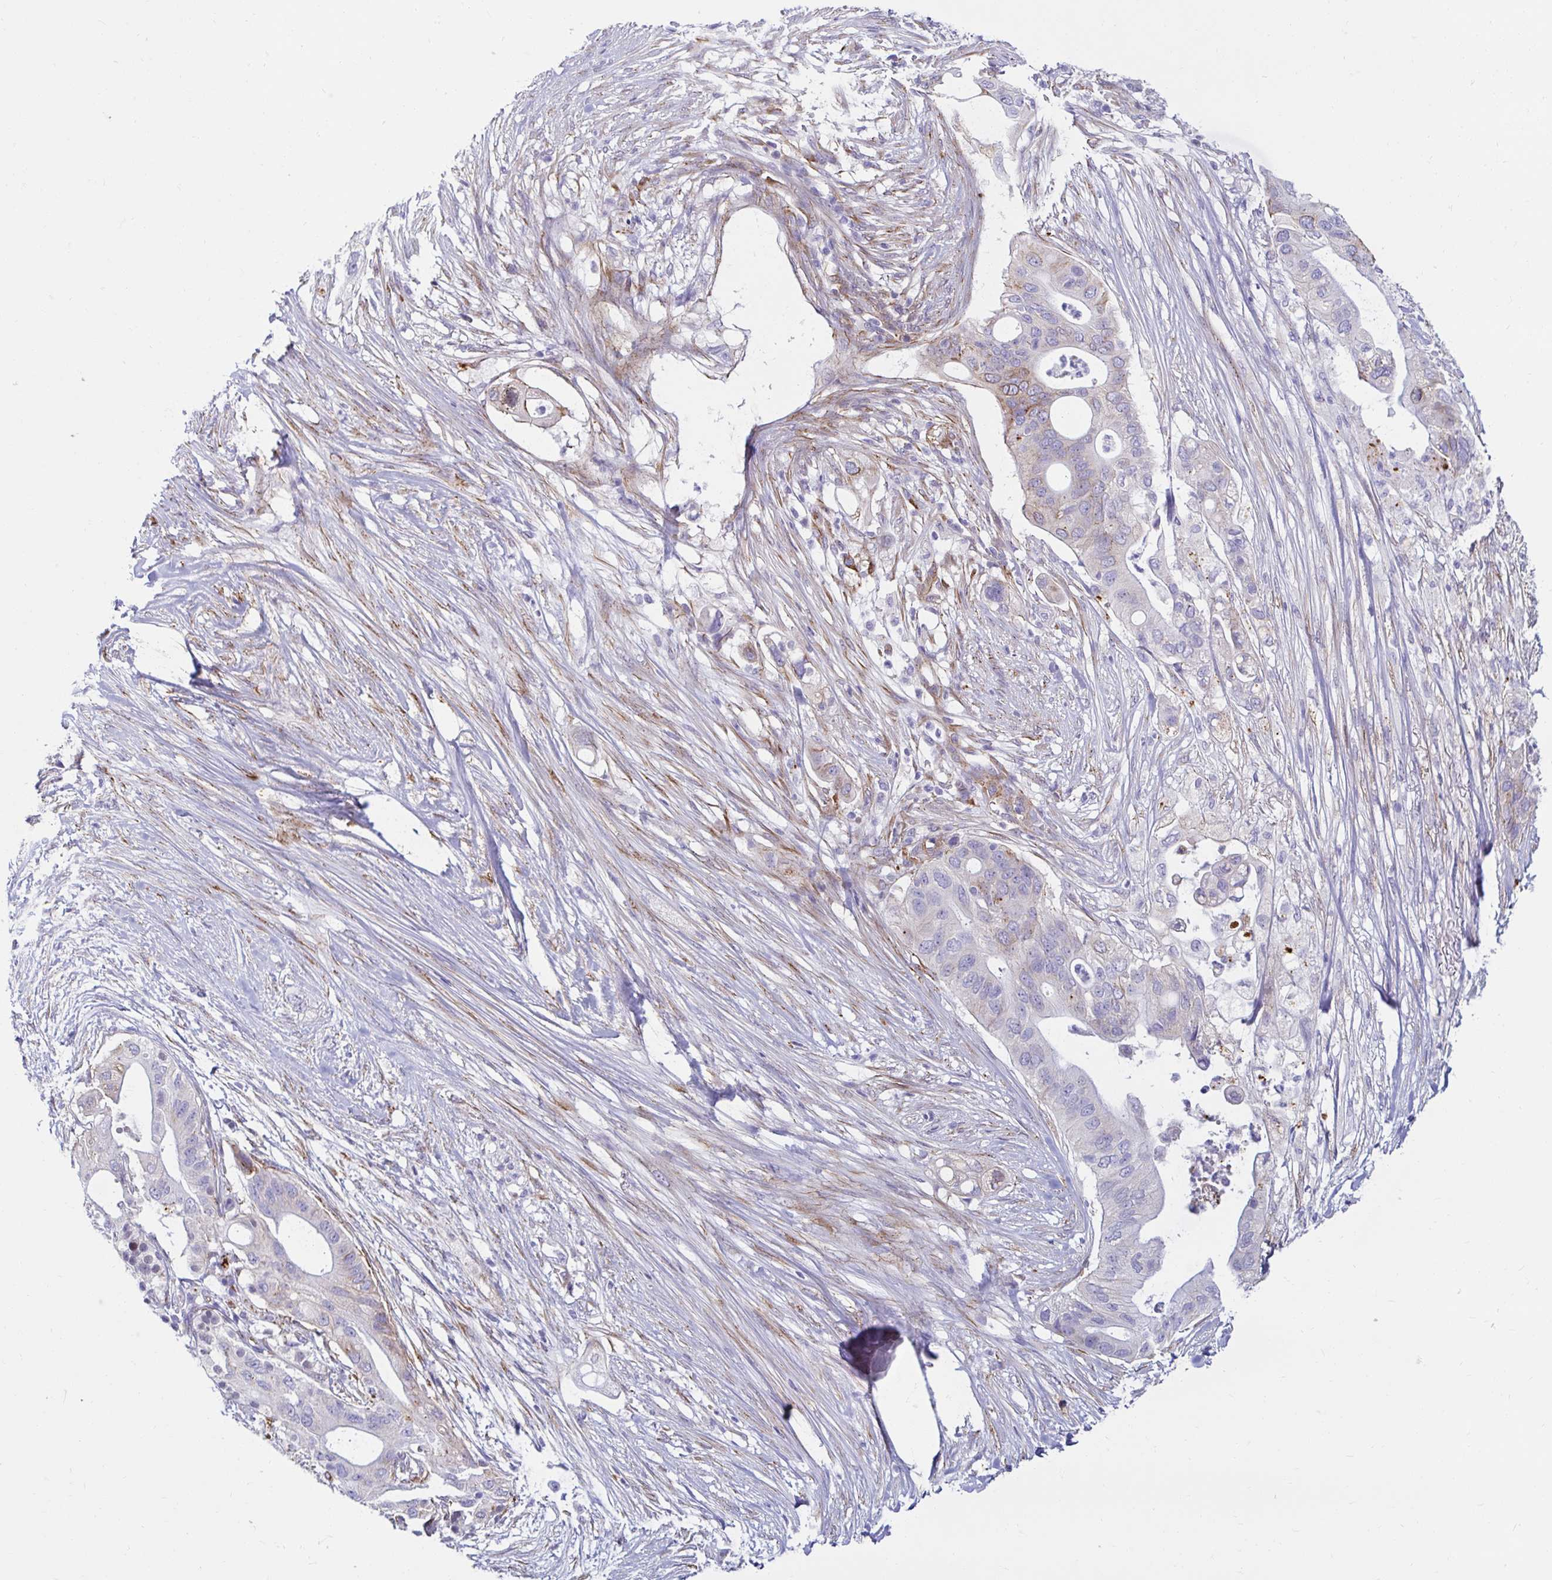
{"staining": {"intensity": "negative", "quantity": "none", "location": "none"}, "tissue": "pancreatic cancer", "cell_type": "Tumor cells", "image_type": "cancer", "snomed": [{"axis": "morphology", "description": "Adenocarcinoma, NOS"}, {"axis": "topography", "description": "Pancreas"}], "caption": "Immunohistochemical staining of human pancreatic cancer (adenocarcinoma) displays no significant staining in tumor cells.", "gene": "ANKRD62", "patient": {"sex": "female", "age": 72}}